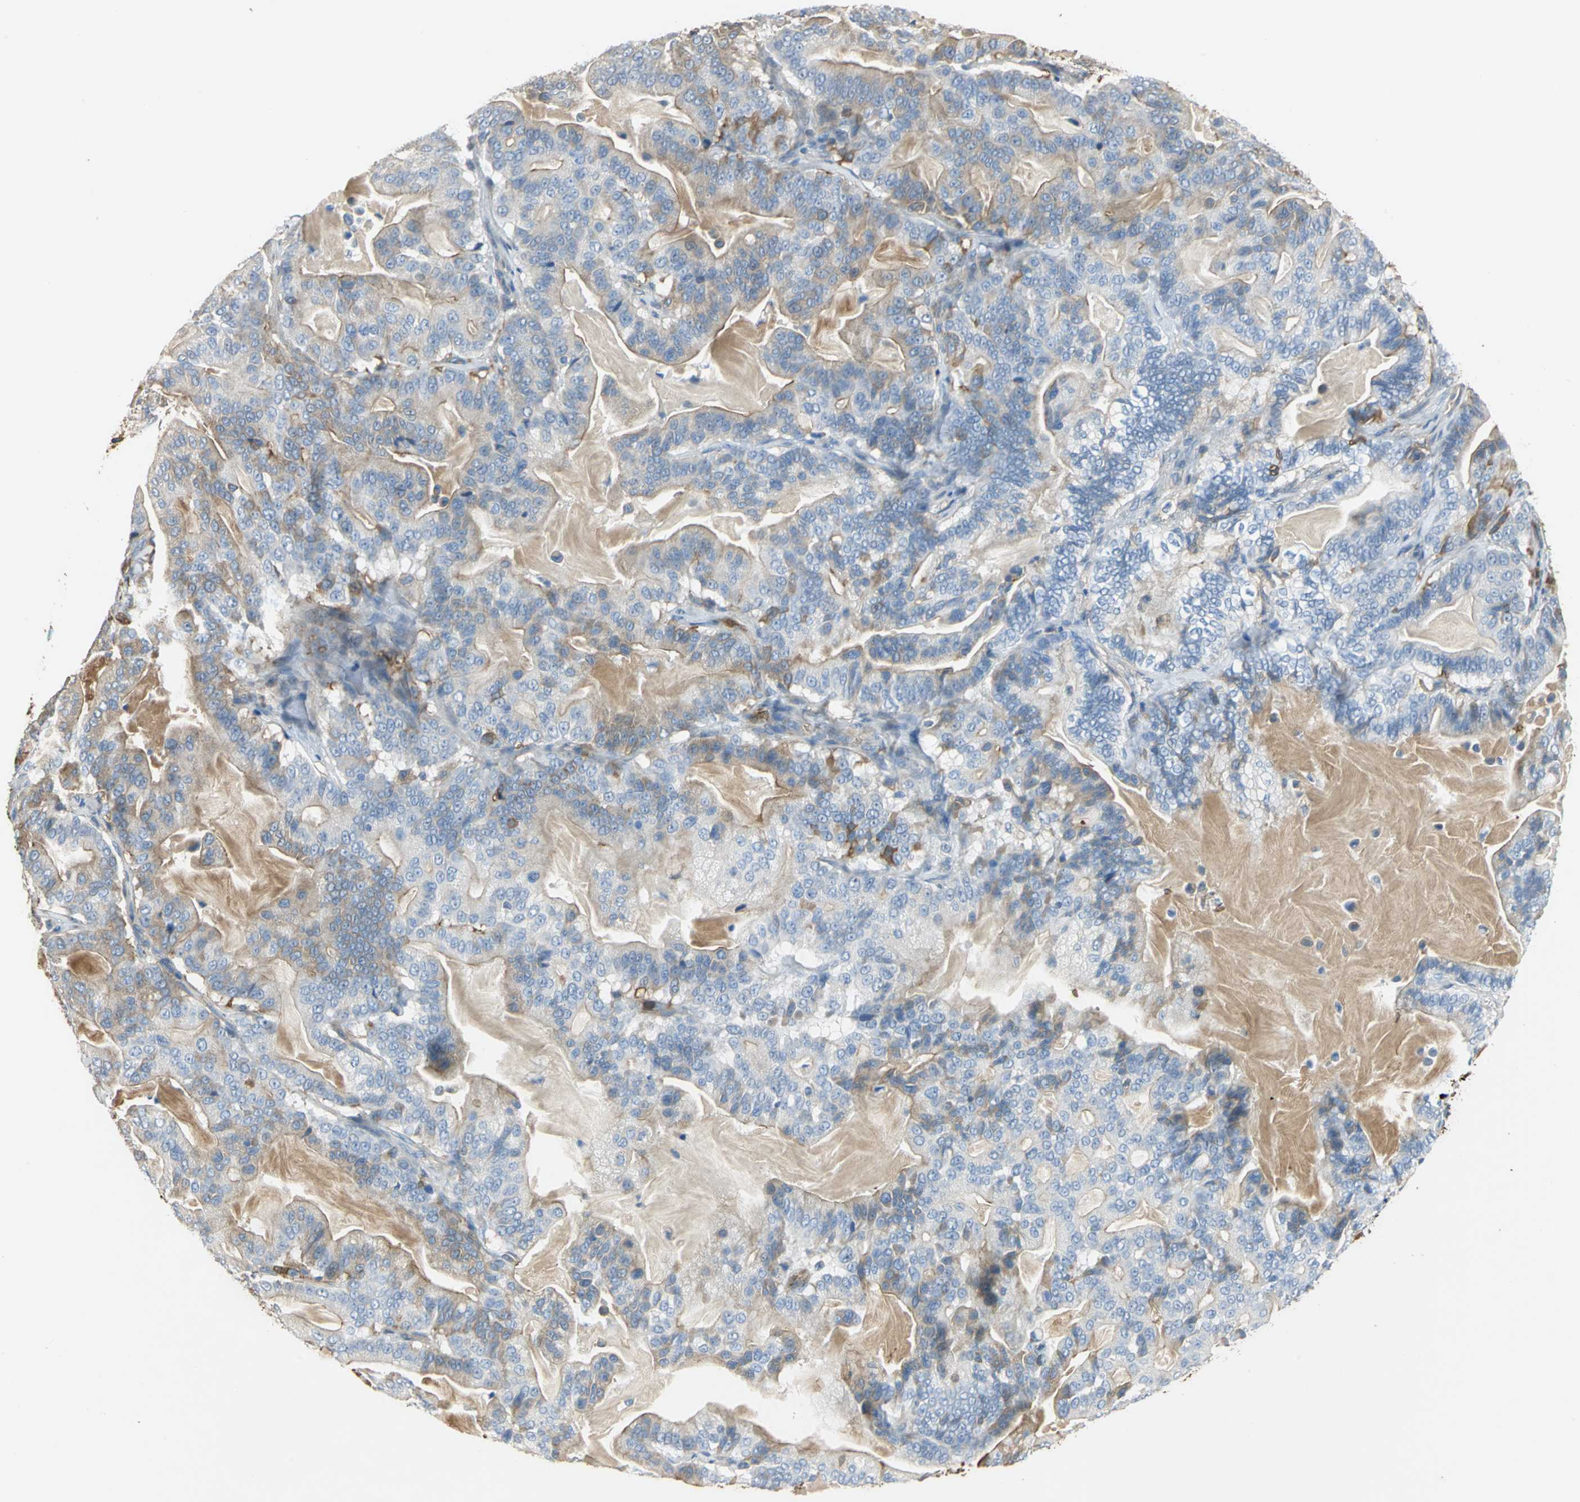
{"staining": {"intensity": "moderate", "quantity": "25%-75%", "location": "cytoplasmic/membranous"}, "tissue": "pancreatic cancer", "cell_type": "Tumor cells", "image_type": "cancer", "snomed": [{"axis": "morphology", "description": "Adenocarcinoma, NOS"}, {"axis": "topography", "description": "Pancreas"}], "caption": "Immunohistochemical staining of pancreatic cancer reveals medium levels of moderate cytoplasmic/membranous staining in about 25%-75% of tumor cells. Immunohistochemistry stains the protein of interest in brown and the nuclei are stained blue.", "gene": "TREM1", "patient": {"sex": "male", "age": 63}}